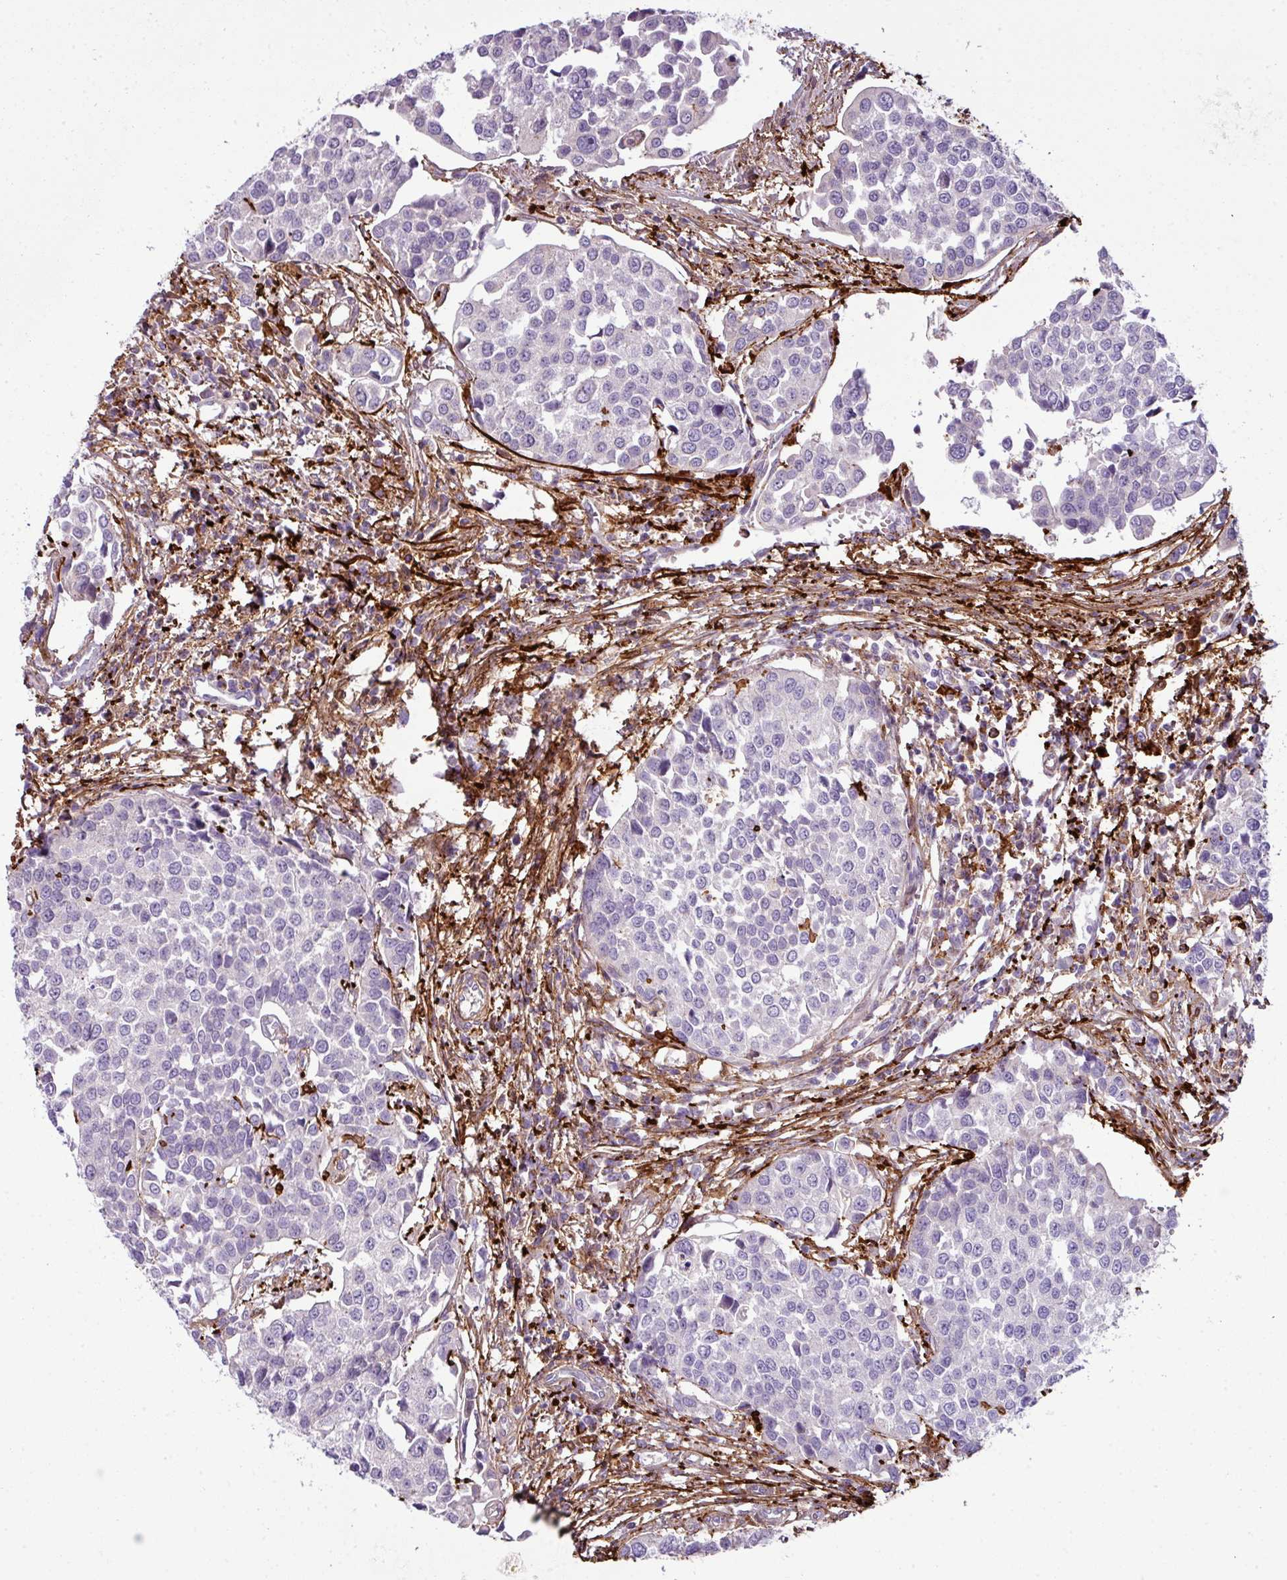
{"staining": {"intensity": "negative", "quantity": "none", "location": "none"}, "tissue": "urothelial cancer", "cell_type": "Tumor cells", "image_type": "cancer", "snomed": [{"axis": "morphology", "description": "Urothelial carcinoma, Low grade"}, {"axis": "topography", "description": "Urinary bladder"}], "caption": "DAB immunohistochemical staining of human urothelial cancer shows no significant expression in tumor cells.", "gene": "COL8A1", "patient": {"sex": "female", "age": 78}}